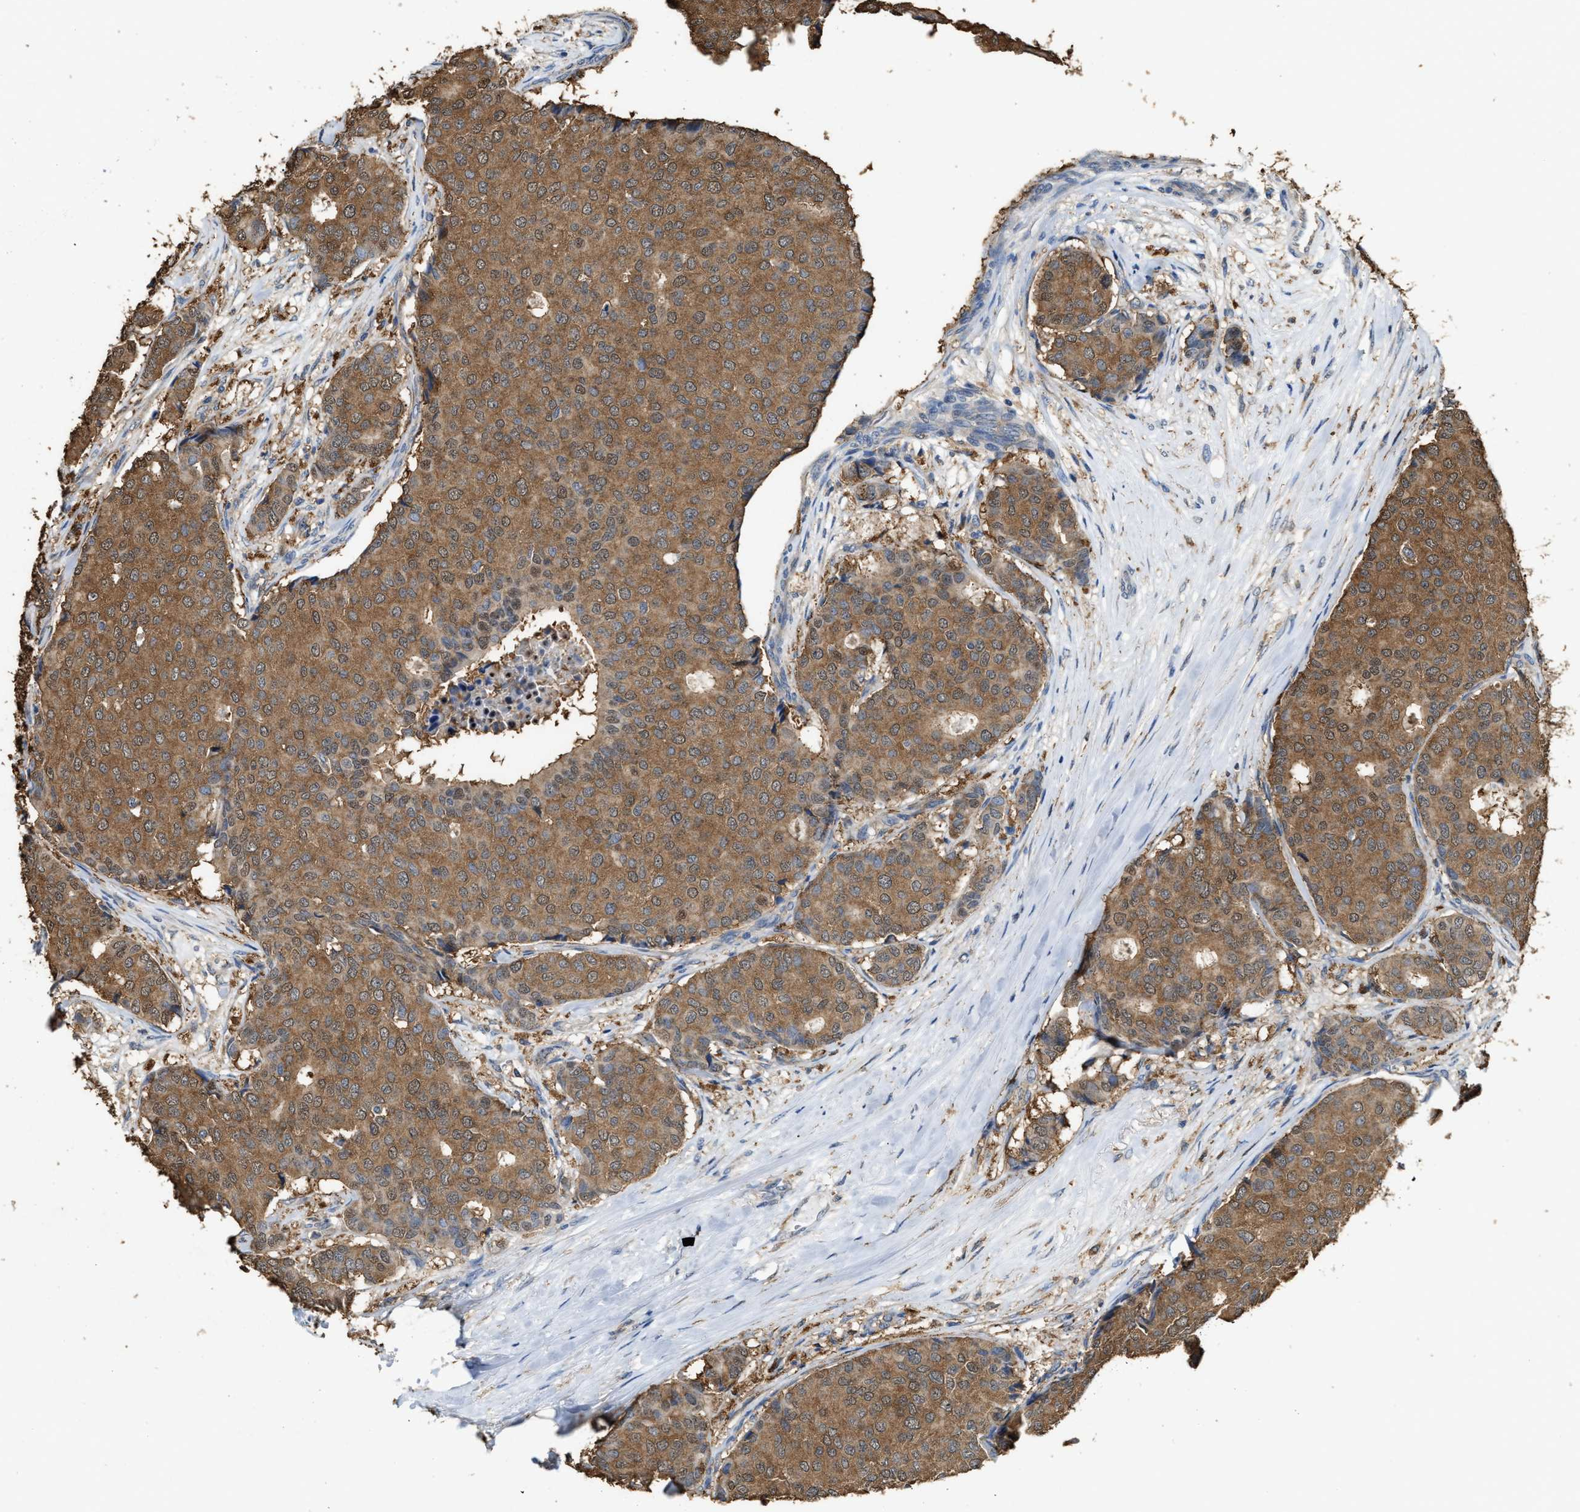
{"staining": {"intensity": "moderate", "quantity": ">75%", "location": "cytoplasmic/membranous"}, "tissue": "breast cancer", "cell_type": "Tumor cells", "image_type": "cancer", "snomed": [{"axis": "morphology", "description": "Duct carcinoma"}, {"axis": "topography", "description": "Breast"}], "caption": "Tumor cells display medium levels of moderate cytoplasmic/membranous expression in approximately >75% of cells in human breast cancer. (Brightfield microscopy of DAB IHC at high magnification).", "gene": "GCN1", "patient": {"sex": "female", "age": 75}}